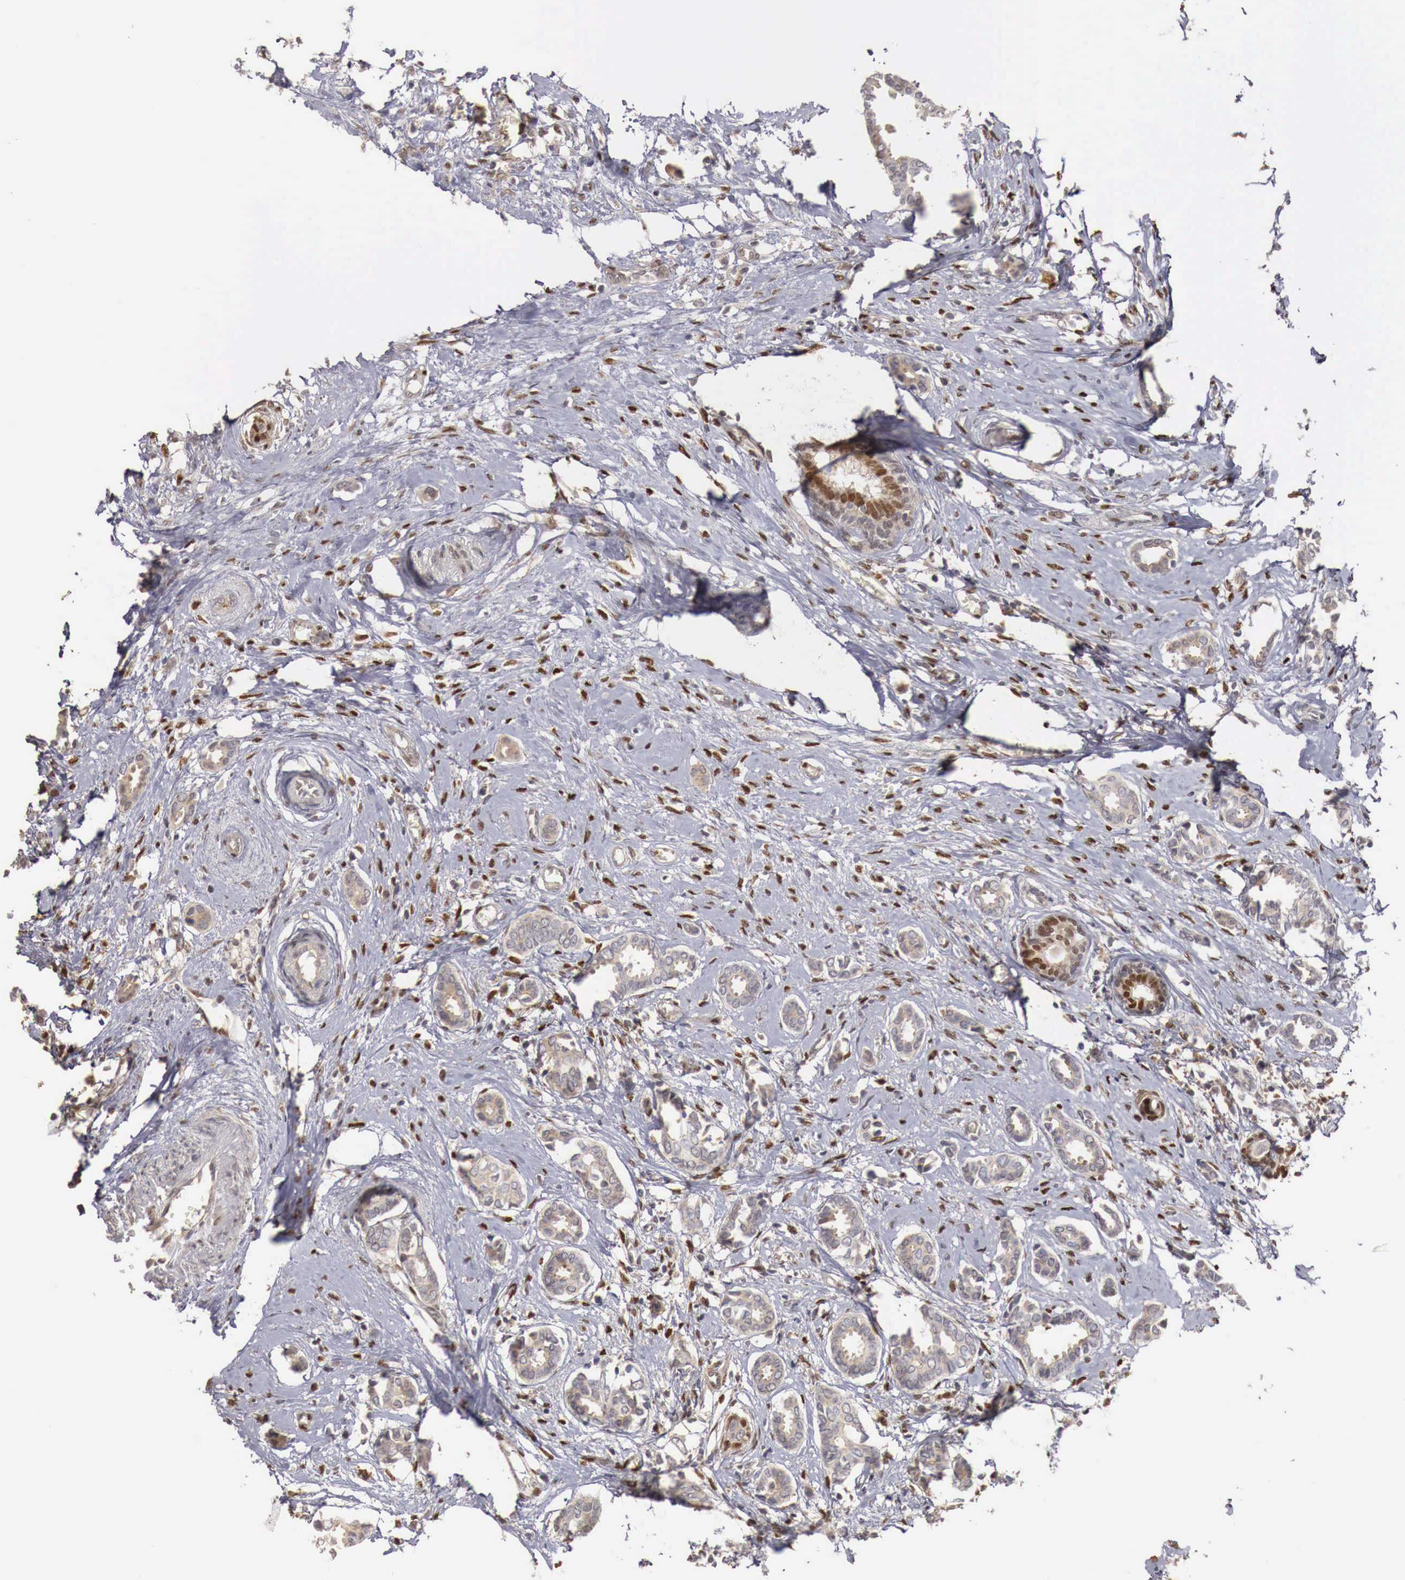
{"staining": {"intensity": "weak", "quantity": "25%-75%", "location": "cytoplasmic/membranous"}, "tissue": "breast cancer", "cell_type": "Tumor cells", "image_type": "cancer", "snomed": [{"axis": "morphology", "description": "Duct carcinoma"}, {"axis": "topography", "description": "Breast"}], "caption": "Breast invasive ductal carcinoma stained for a protein demonstrates weak cytoplasmic/membranous positivity in tumor cells.", "gene": "KHDRBS2", "patient": {"sex": "female", "age": 50}}